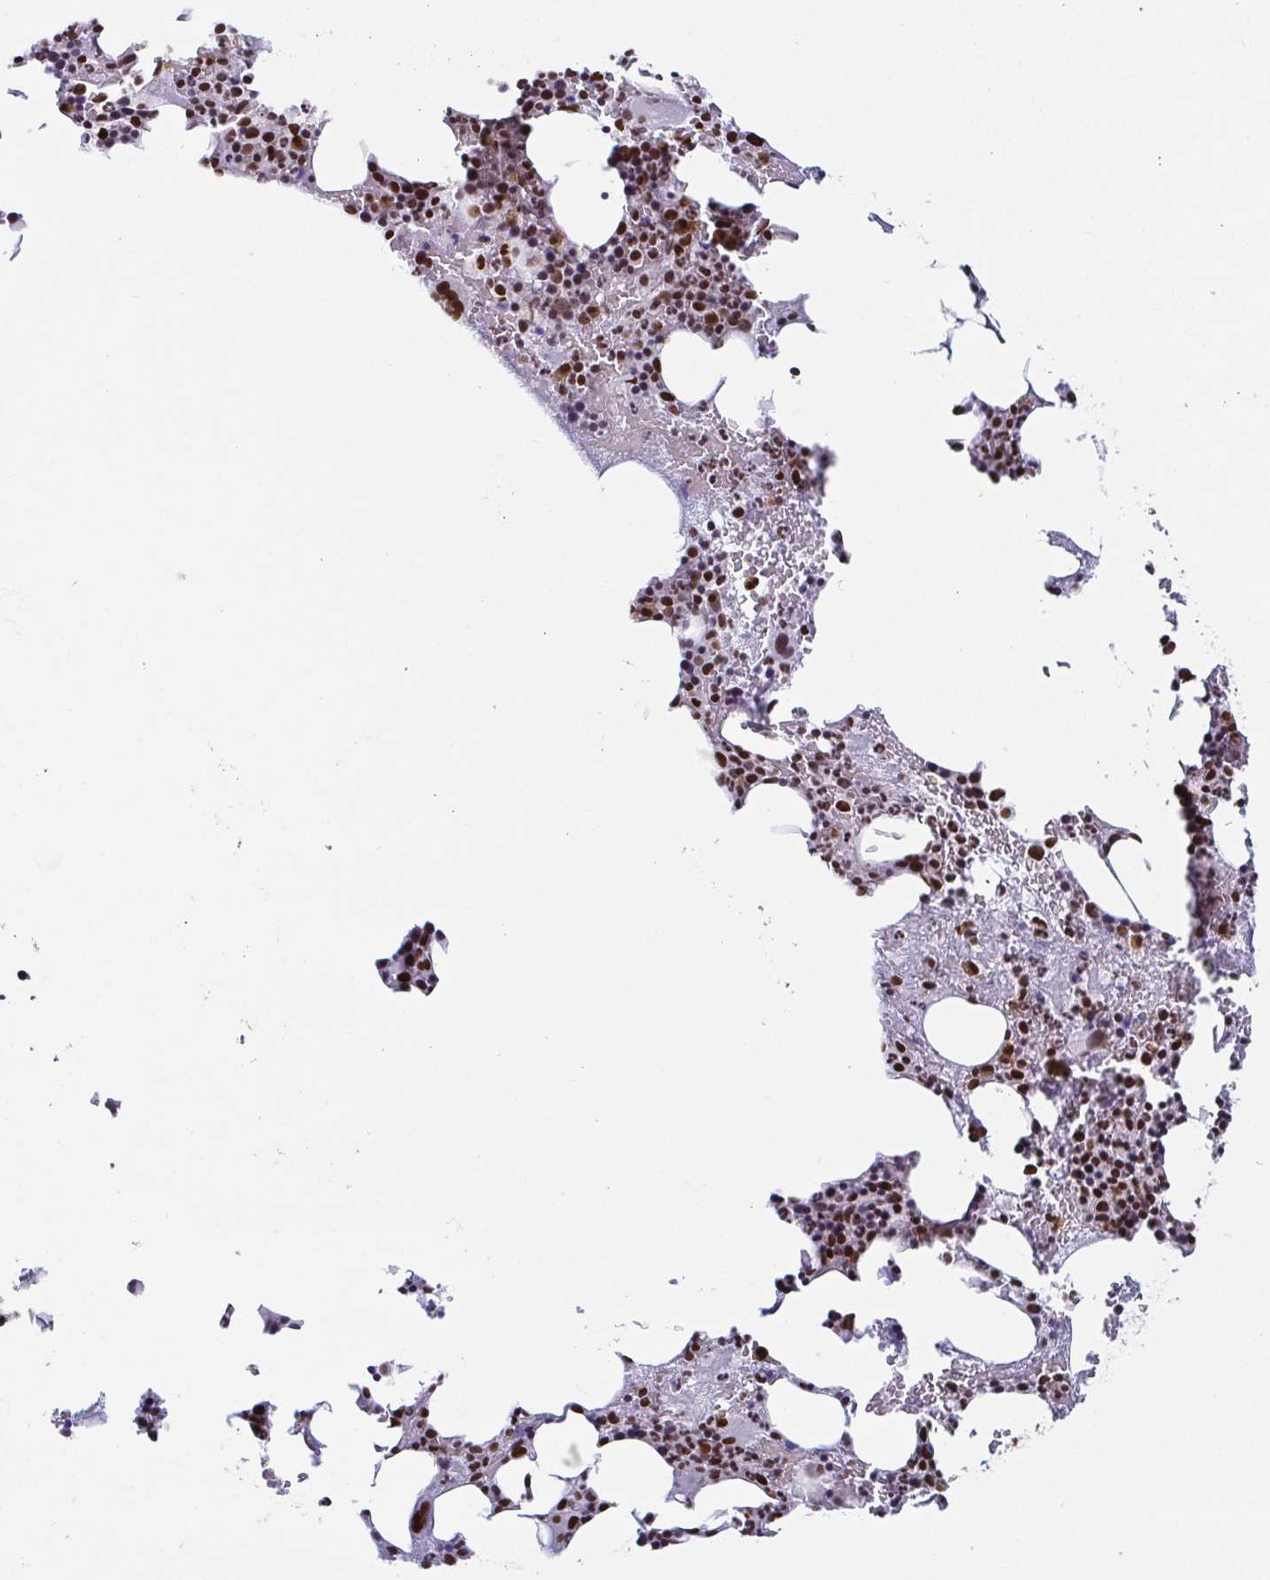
{"staining": {"intensity": "moderate", "quantity": "25%-75%", "location": "nuclear"}, "tissue": "bone marrow", "cell_type": "Hematopoietic cells", "image_type": "normal", "snomed": [{"axis": "morphology", "description": "Normal tissue, NOS"}, {"axis": "topography", "description": "Bone marrow"}], "caption": "Bone marrow stained with DAB immunohistochemistry displays medium levels of moderate nuclear staining in about 25%-75% of hematopoietic cells.", "gene": "EWSR1", "patient": {"sex": "female", "age": 72}}